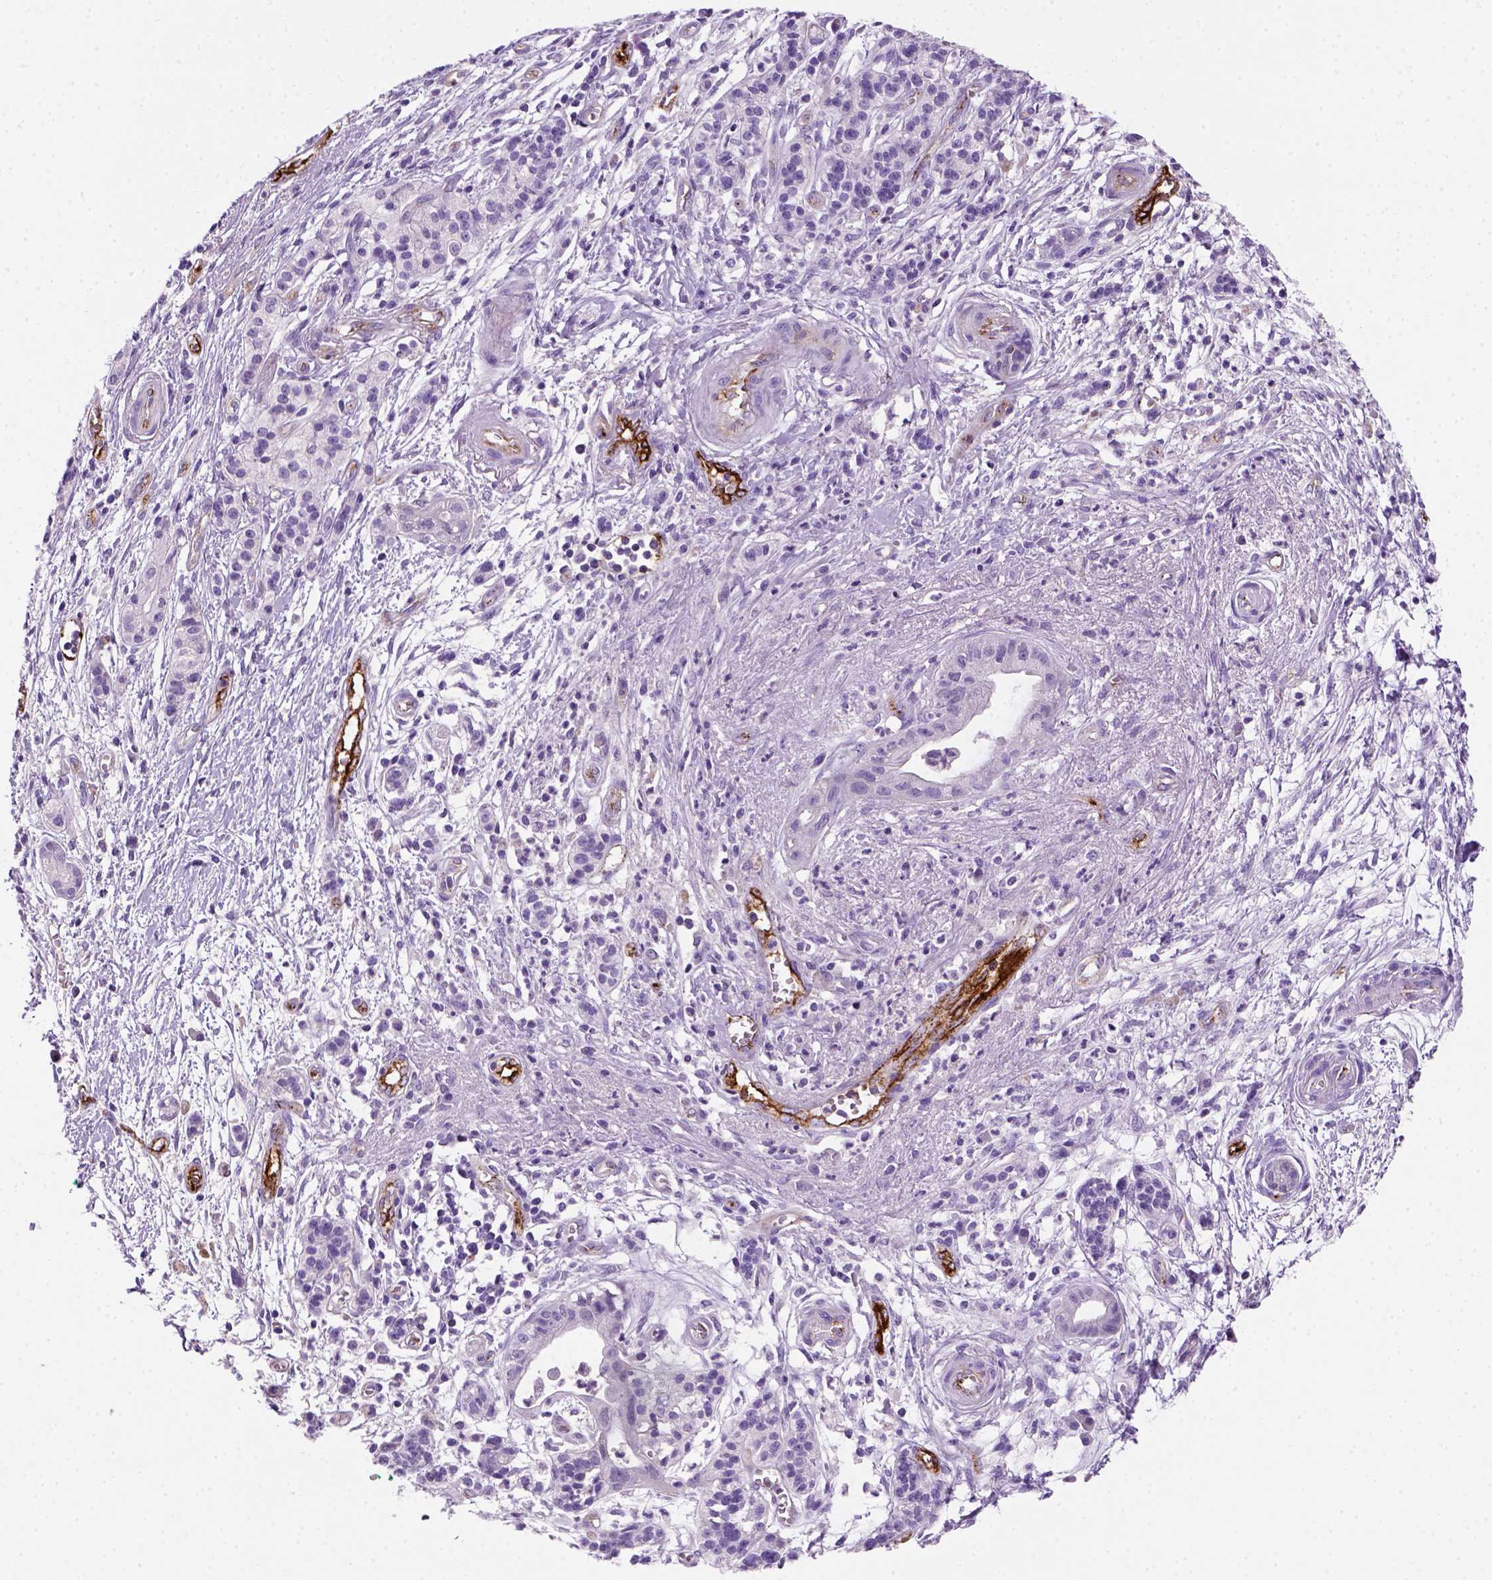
{"staining": {"intensity": "negative", "quantity": "none", "location": "none"}, "tissue": "pancreatic cancer", "cell_type": "Tumor cells", "image_type": "cancer", "snomed": [{"axis": "morphology", "description": "Normal tissue, NOS"}, {"axis": "morphology", "description": "Adenocarcinoma, NOS"}, {"axis": "topography", "description": "Lymph node"}, {"axis": "topography", "description": "Pancreas"}], "caption": "Immunohistochemical staining of pancreatic cancer (adenocarcinoma) reveals no significant expression in tumor cells.", "gene": "VWF", "patient": {"sex": "female", "age": 58}}